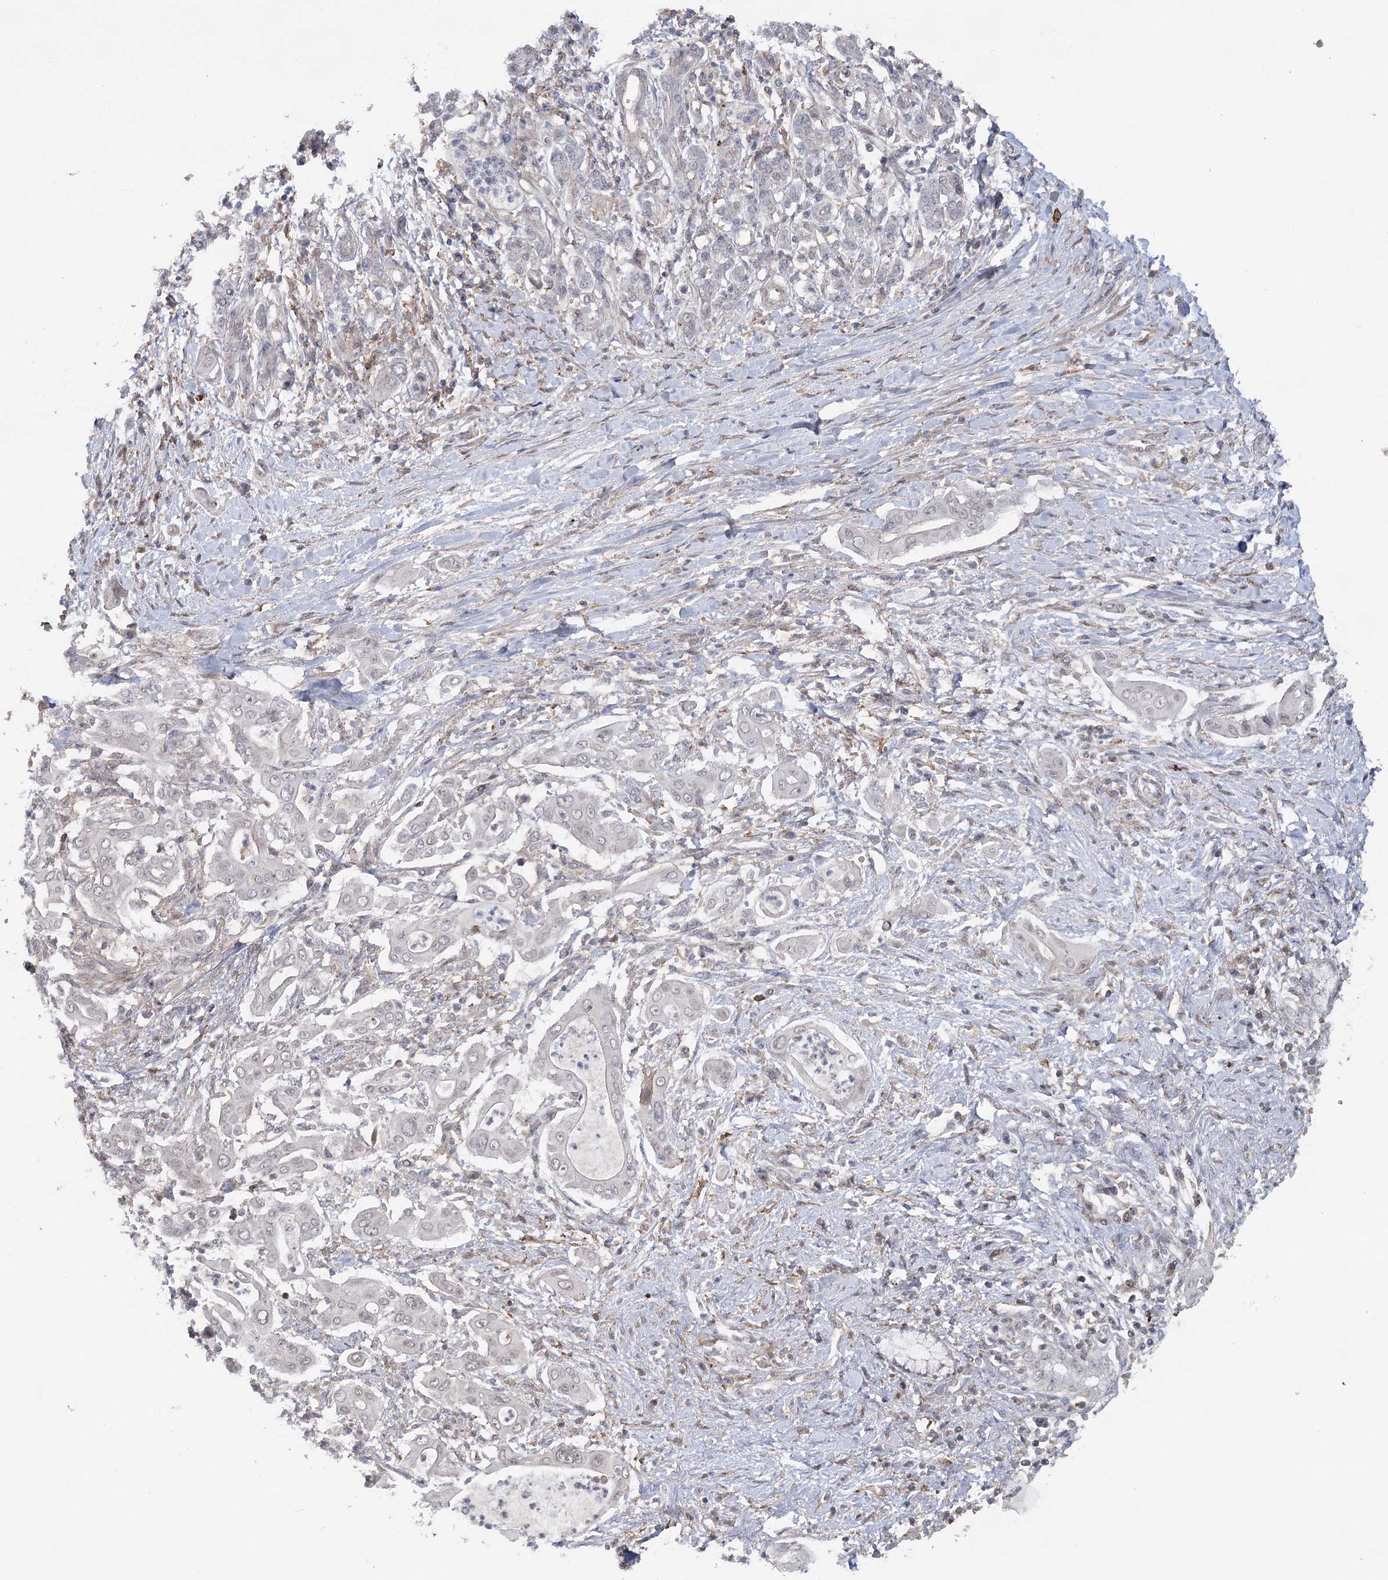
{"staining": {"intensity": "negative", "quantity": "none", "location": "none"}, "tissue": "pancreatic cancer", "cell_type": "Tumor cells", "image_type": "cancer", "snomed": [{"axis": "morphology", "description": "Adenocarcinoma, NOS"}, {"axis": "topography", "description": "Pancreas"}], "caption": "Protein analysis of pancreatic cancer demonstrates no significant staining in tumor cells. The staining was performed using DAB to visualize the protein expression in brown, while the nuclei were stained in blue with hematoxylin (Magnification: 20x).", "gene": "OBSL1", "patient": {"sex": "male", "age": 58}}